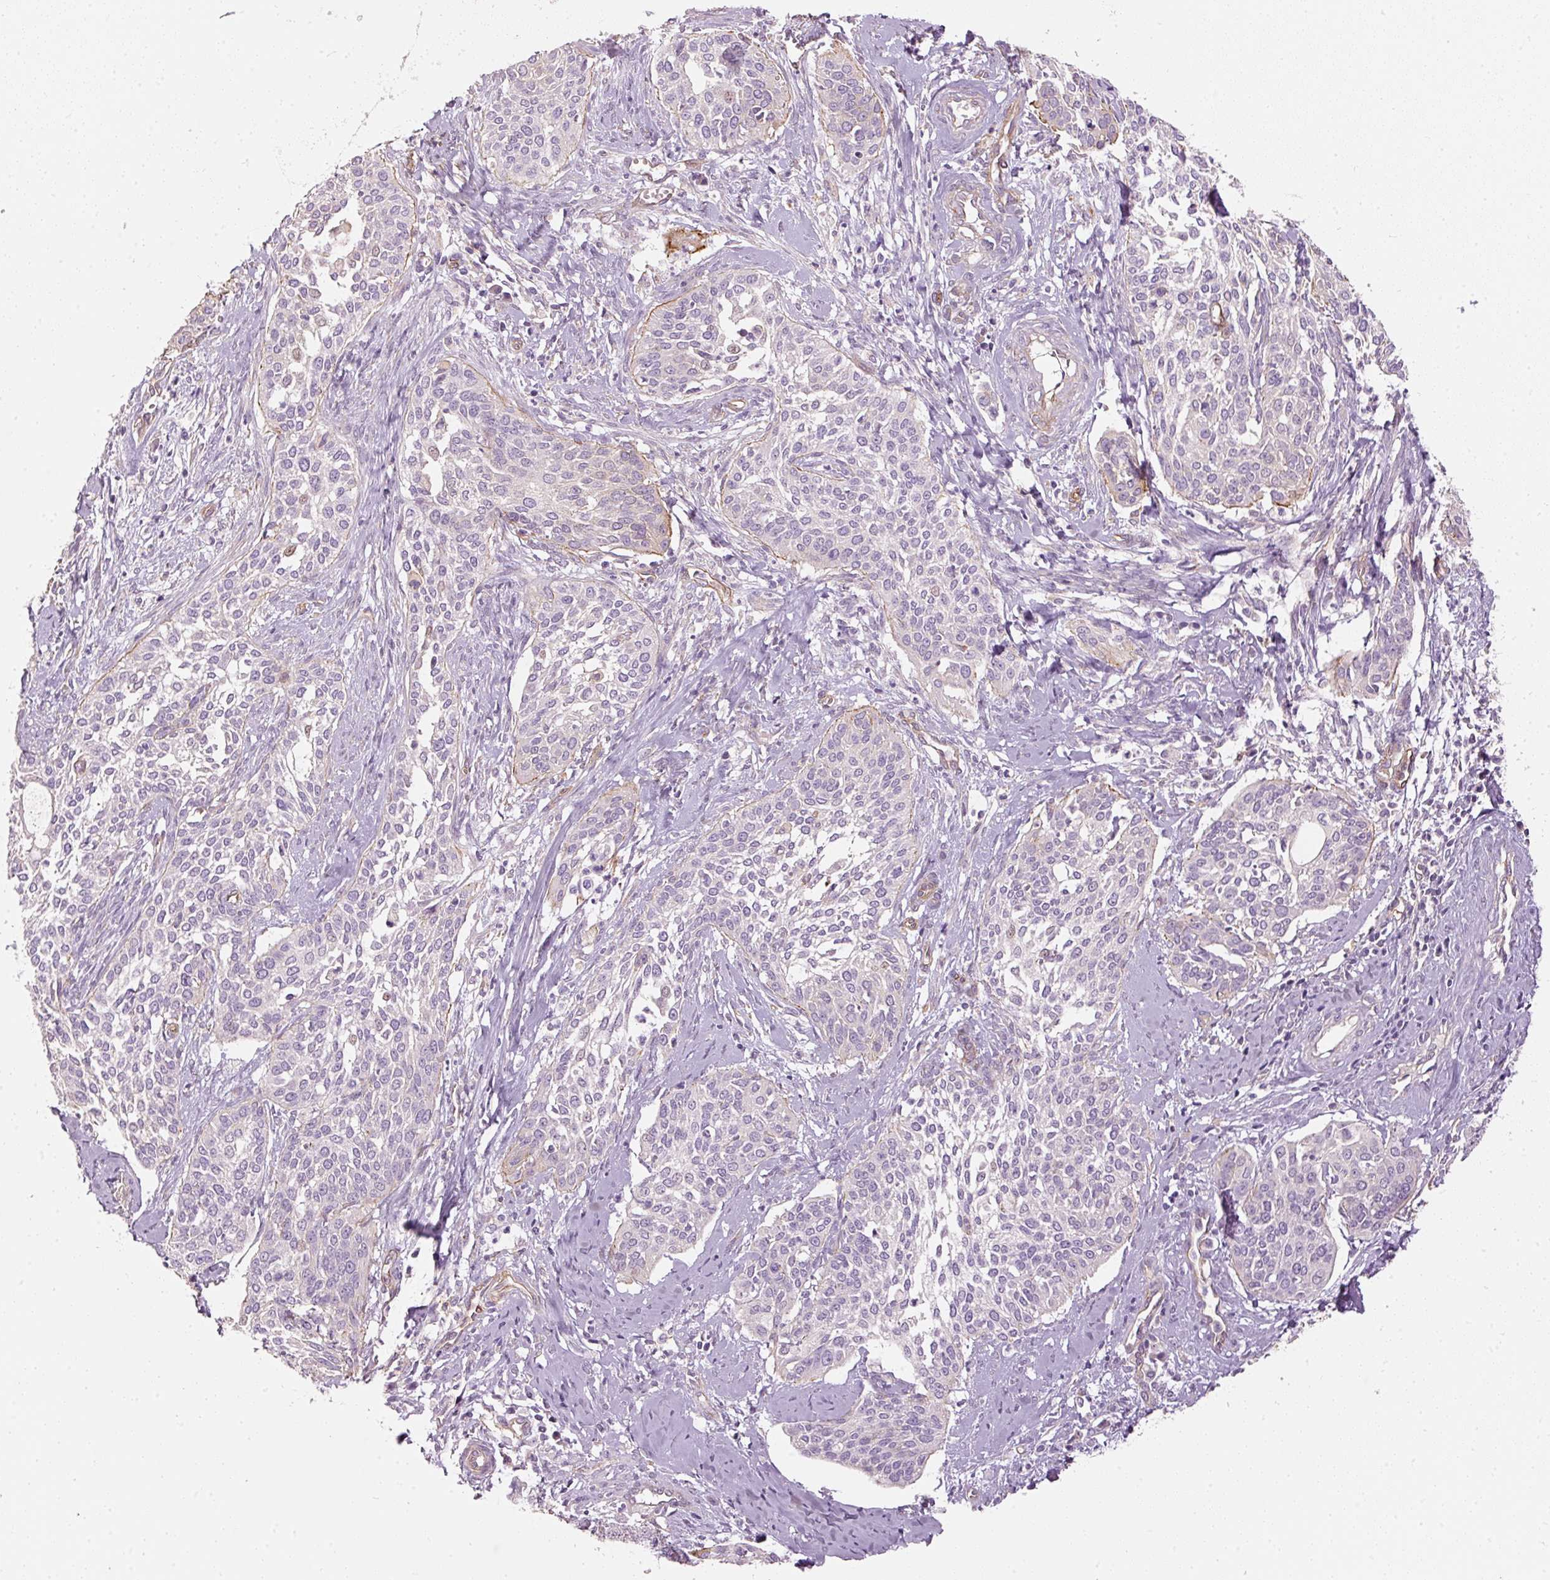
{"staining": {"intensity": "negative", "quantity": "none", "location": "none"}, "tissue": "cervical cancer", "cell_type": "Tumor cells", "image_type": "cancer", "snomed": [{"axis": "morphology", "description": "Squamous cell carcinoma, NOS"}, {"axis": "topography", "description": "Cervix"}], "caption": "IHC of human squamous cell carcinoma (cervical) displays no staining in tumor cells.", "gene": "OSR2", "patient": {"sex": "female", "age": 44}}